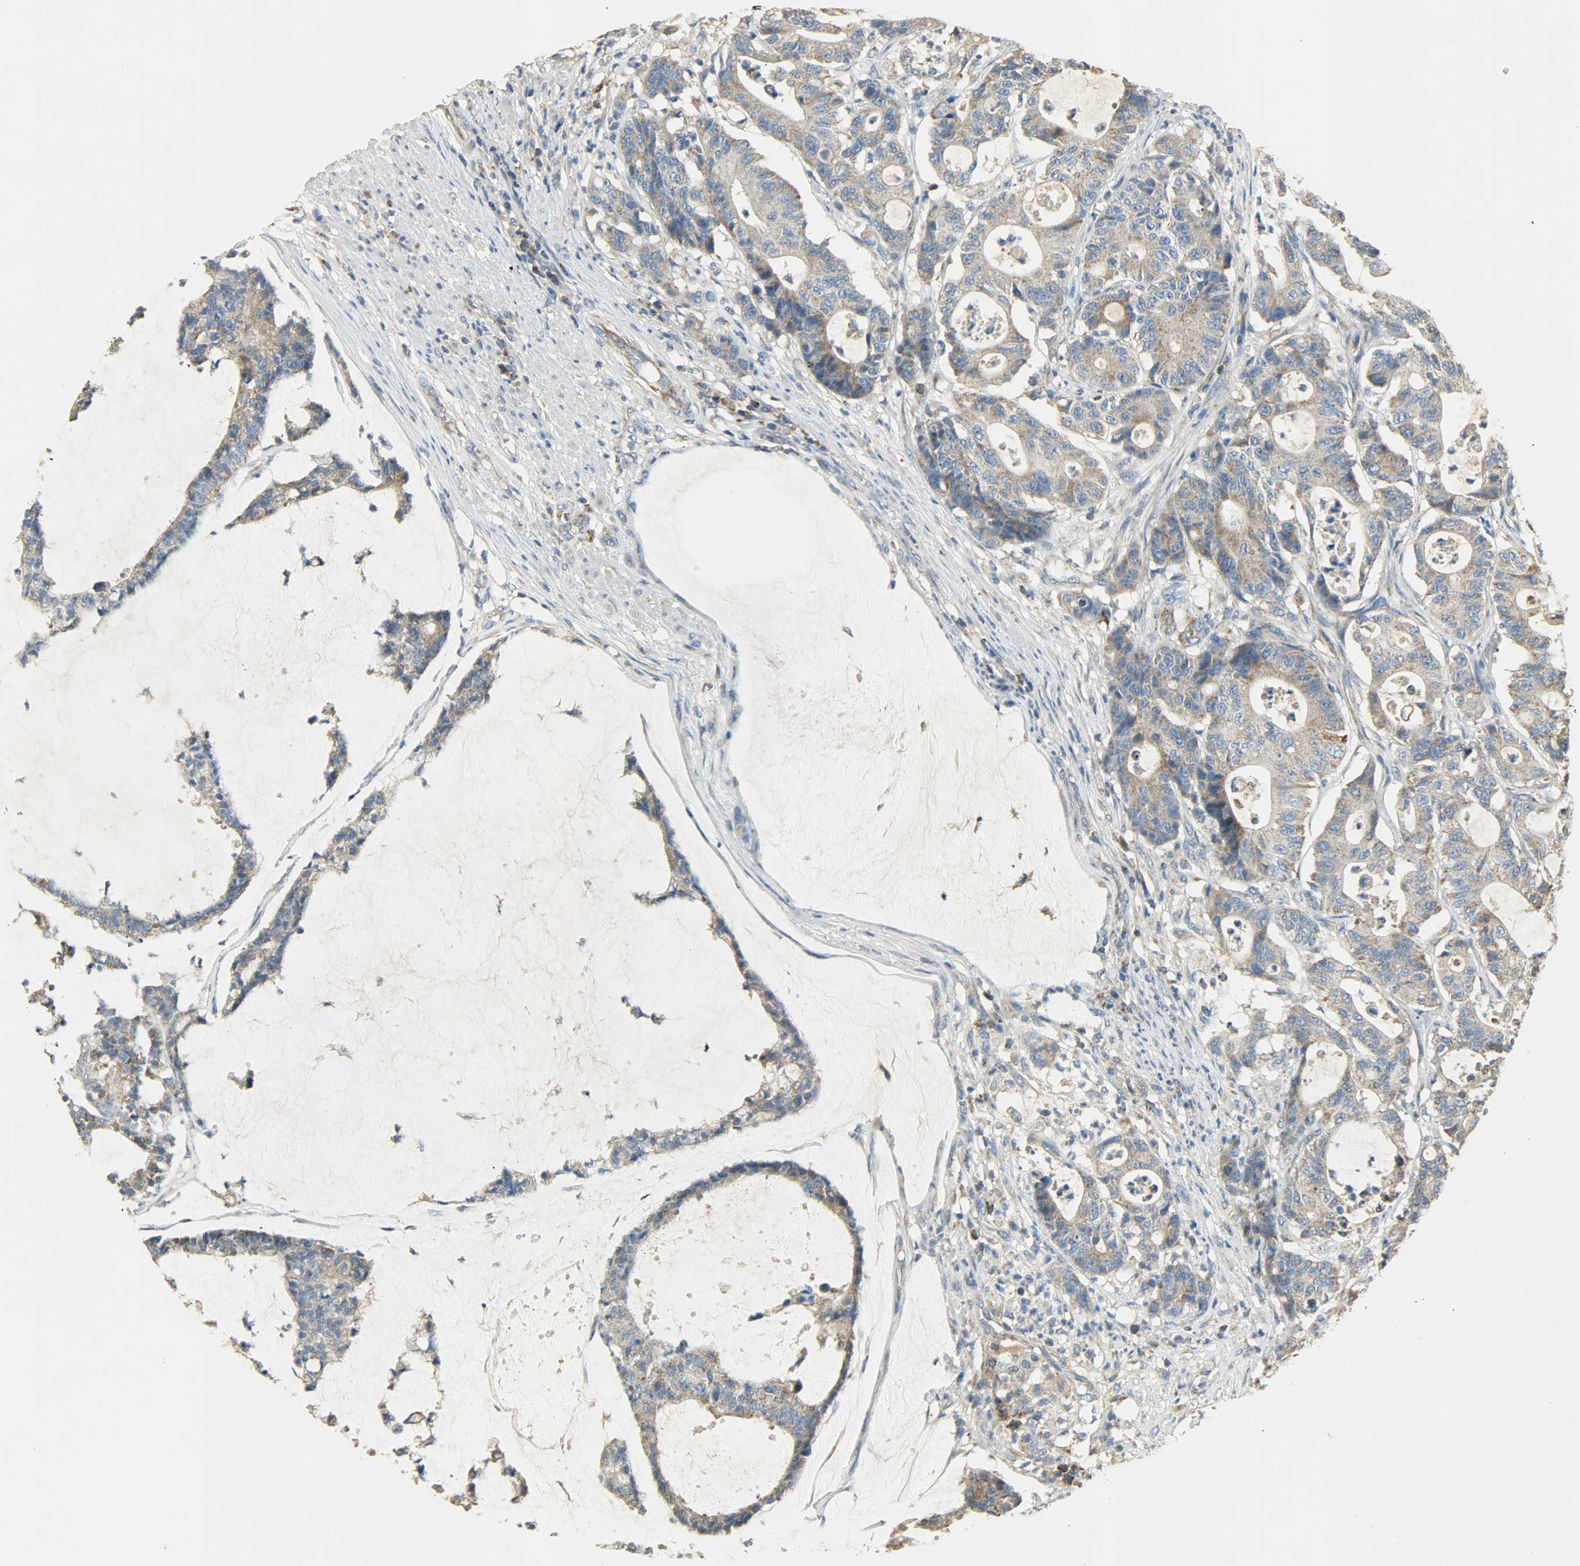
{"staining": {"intensity": "moderate", "quantity": ">75%", "location": "cytoplasmic/membranous"}, "tissue": "colorectal cancer", "cell_type": "Tumor cells", "image_type": "cancer", "snomed": [{"axis": "morphology", "description": "Adenocarcinoma, NOS"}, {"axis": "topography", "description": "Colon"}], "caption": "Colorectal cancer was stained to show a protein in brown. There is medium levels of moderate cytoplasmic/membranous staining in about >75% of tumor cells.", "gene": "NNT", "patient": {"sex": "female", "age": 84}}